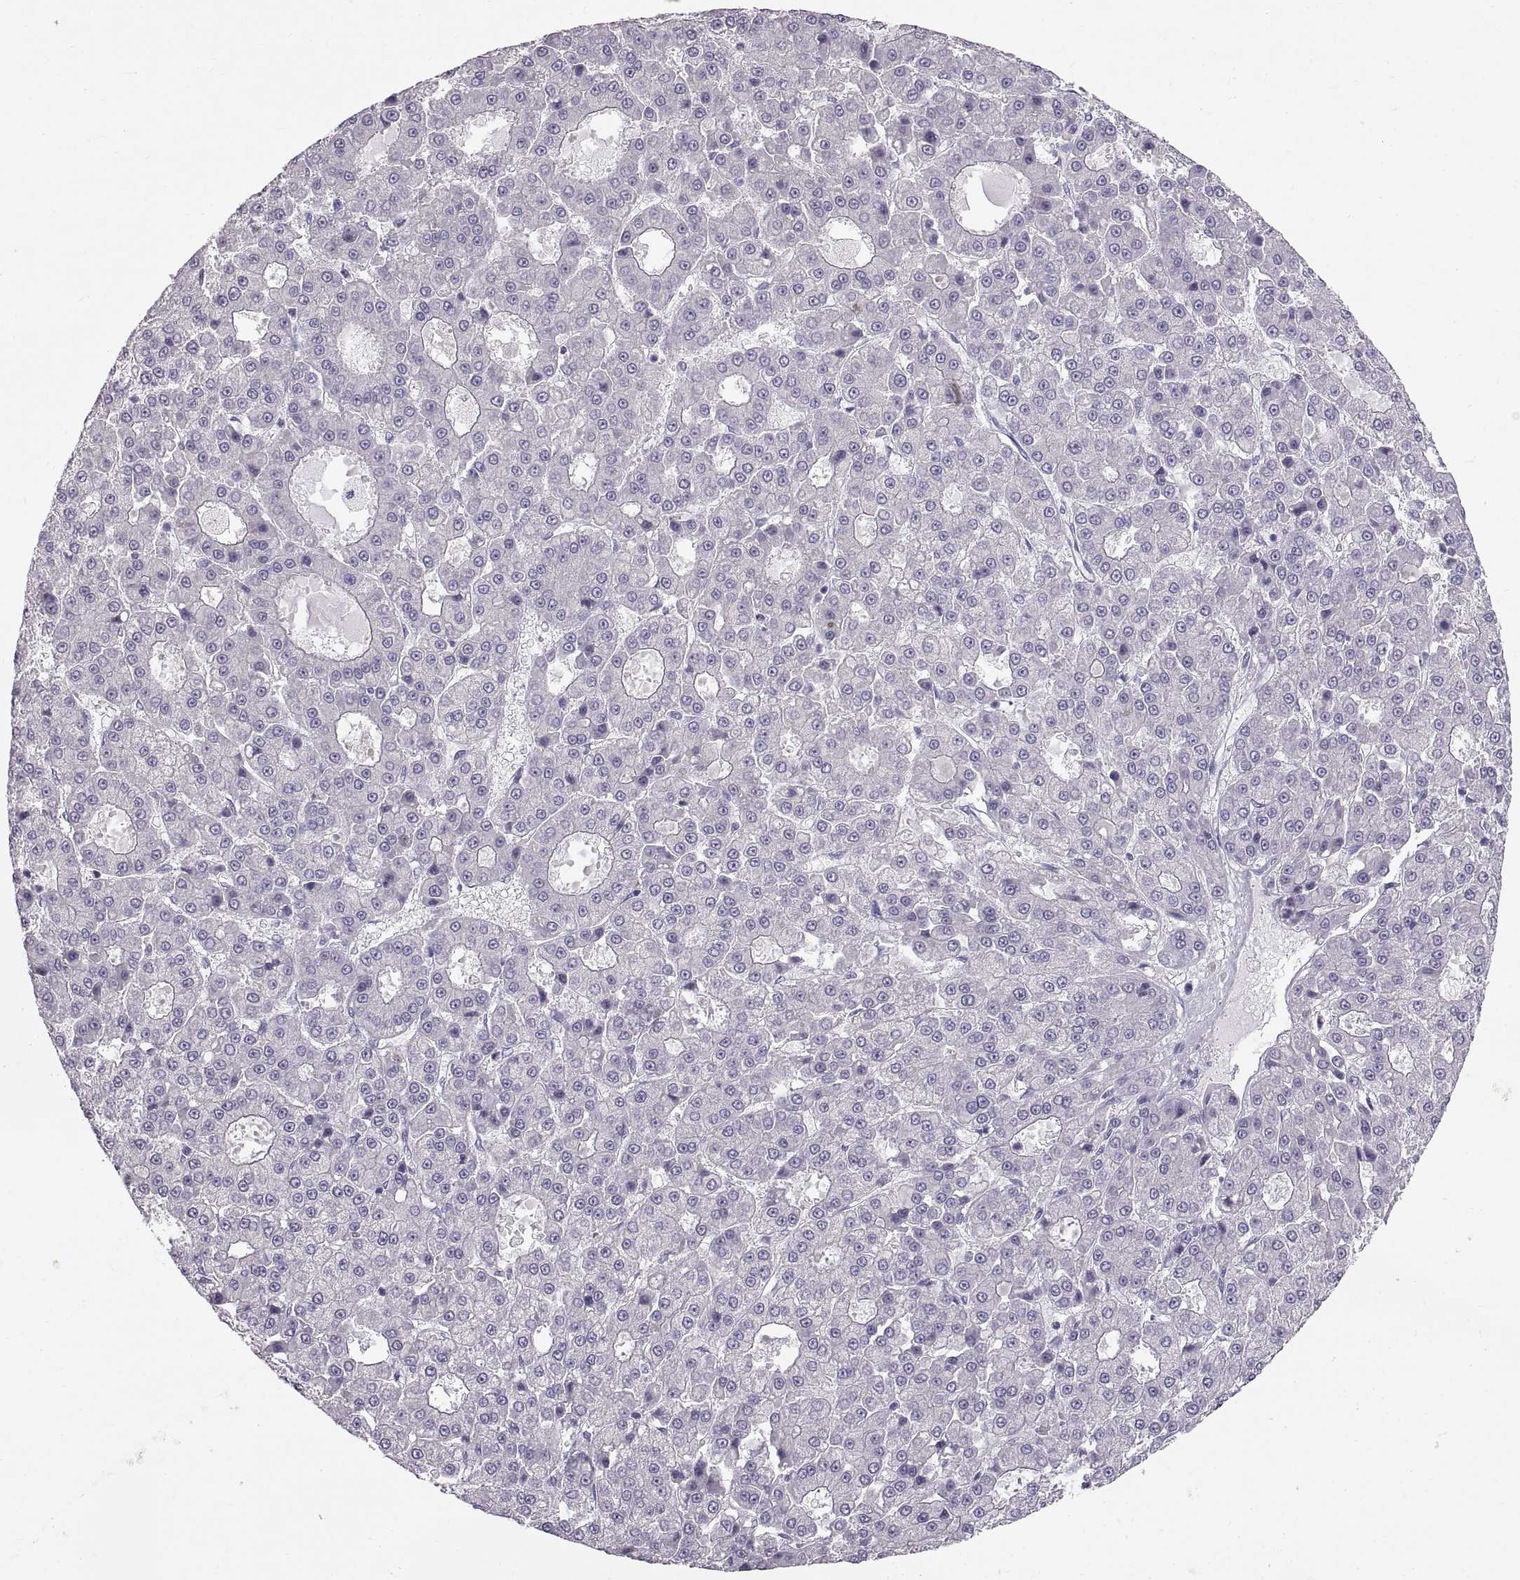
{"staining": {"intensity": "negative", "quantity": "none", "location": "none"}, "tissue": "liver cancer", "cell_type": "Tumor cells", "image_type": "cancer", "snomed": [{"axis": "morphology", "description": "Carcinoma, Hepatocellular, NOS"}, {"axis": "topography", "description": "Liver"}], "caption": "Liver cancer was stained to show a protein in brown. There is no significant positivity in tumor cells.", "gene": "SPACDR", "patient": {"sex": "male", "age": 70}}